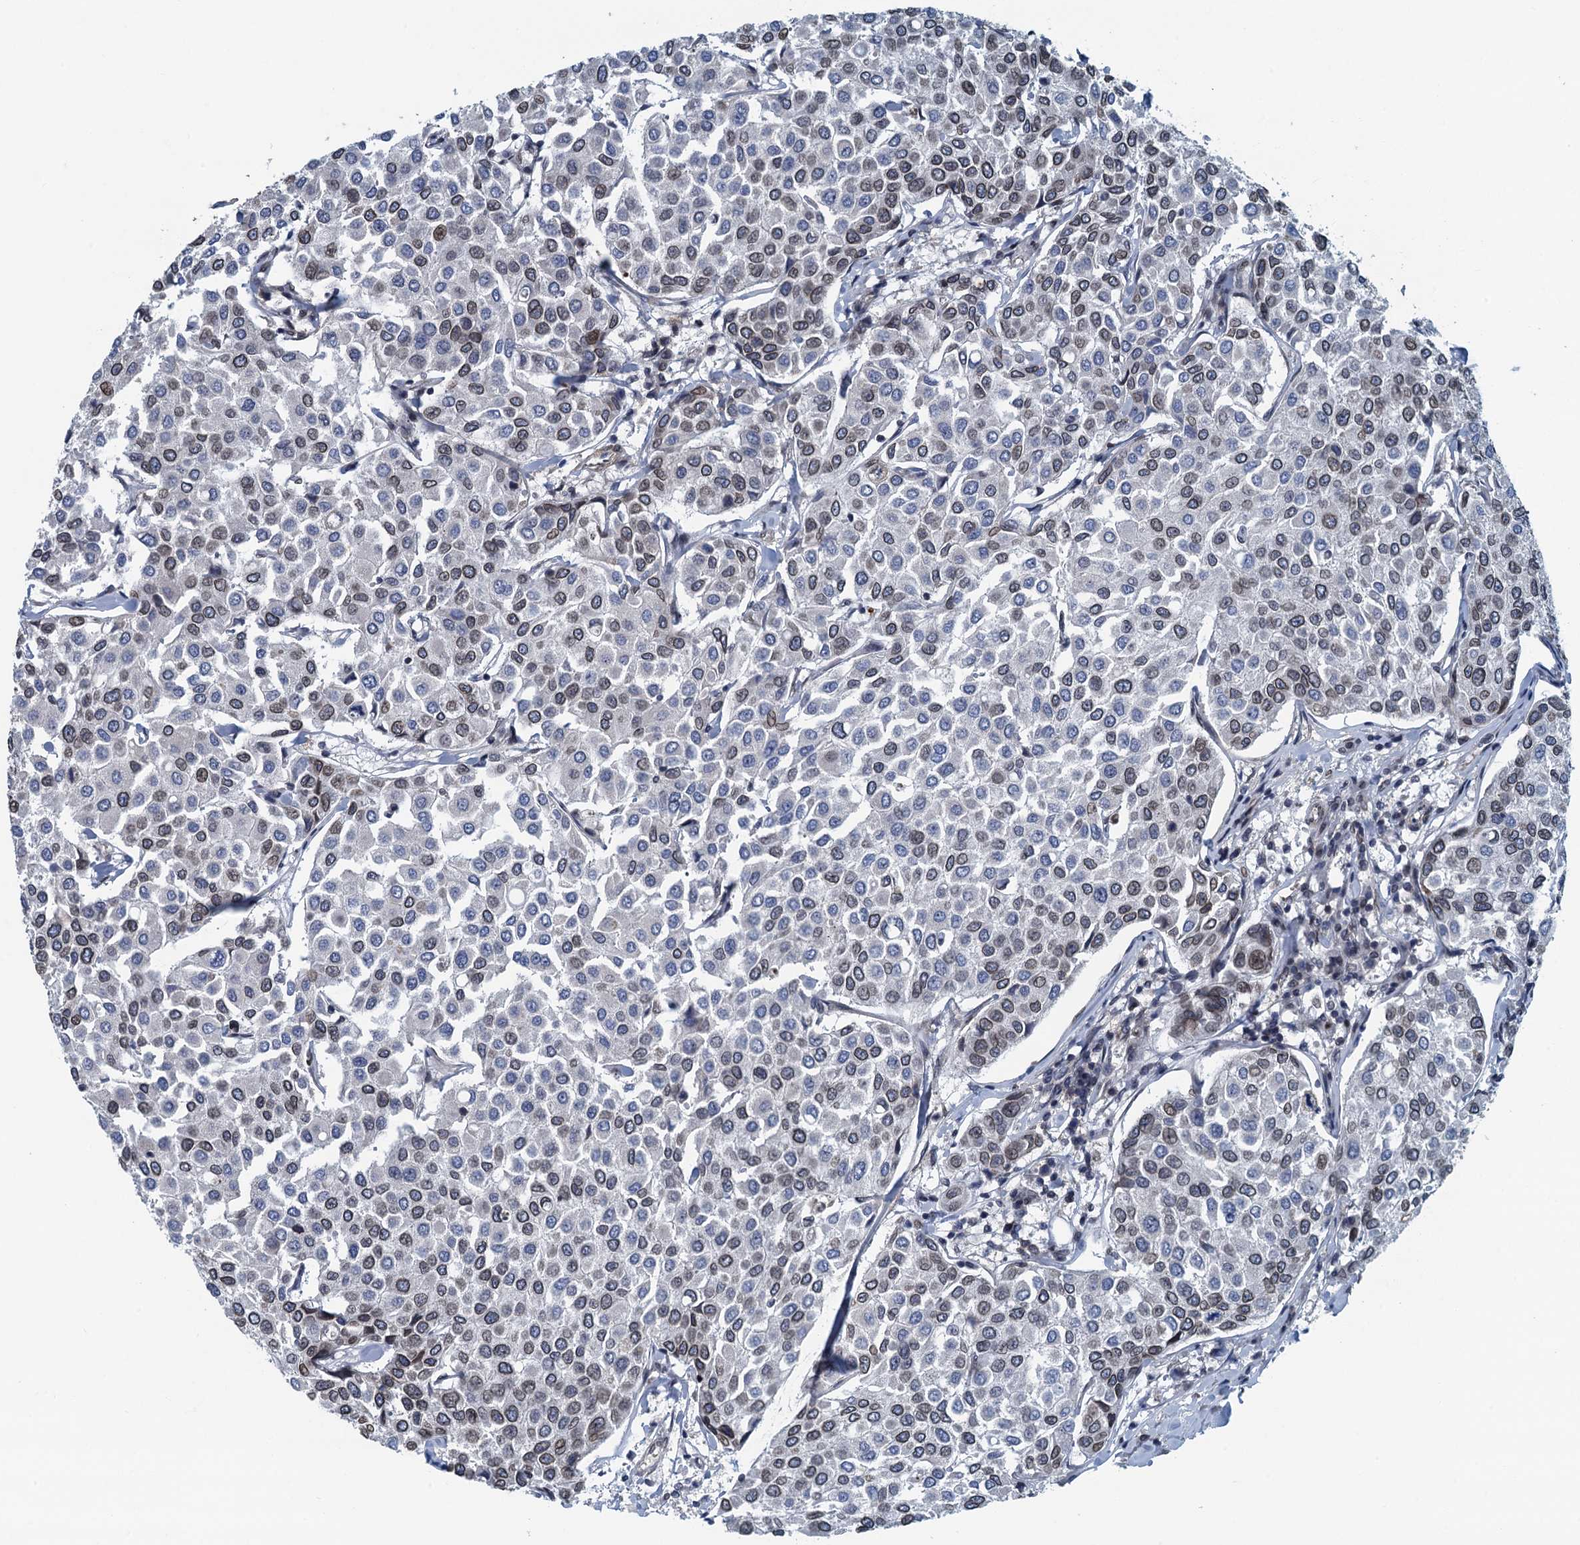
{"staining": {"intensity": "weak", "quantity": "25%-75%", "location": "cytoplasmic/membranous,nuclear"}, "tissue": "breast cancer", "cell_type": "Tumor cells", "image_type": "cancer", "snomed": [{"axis": "morphology", "description": "Duct carcinoma"}, {"axis": "topography", "description": "Breast"}], "caption": "Breast intraductal carcinoma stained for a protein (brown) shows weak cytoplasmic/membranous and nuclear positive staining in approximately 25%-75% of tumor cells.", "gene": "CCDC34", "patient": {"sex": "female", "age": 55}}